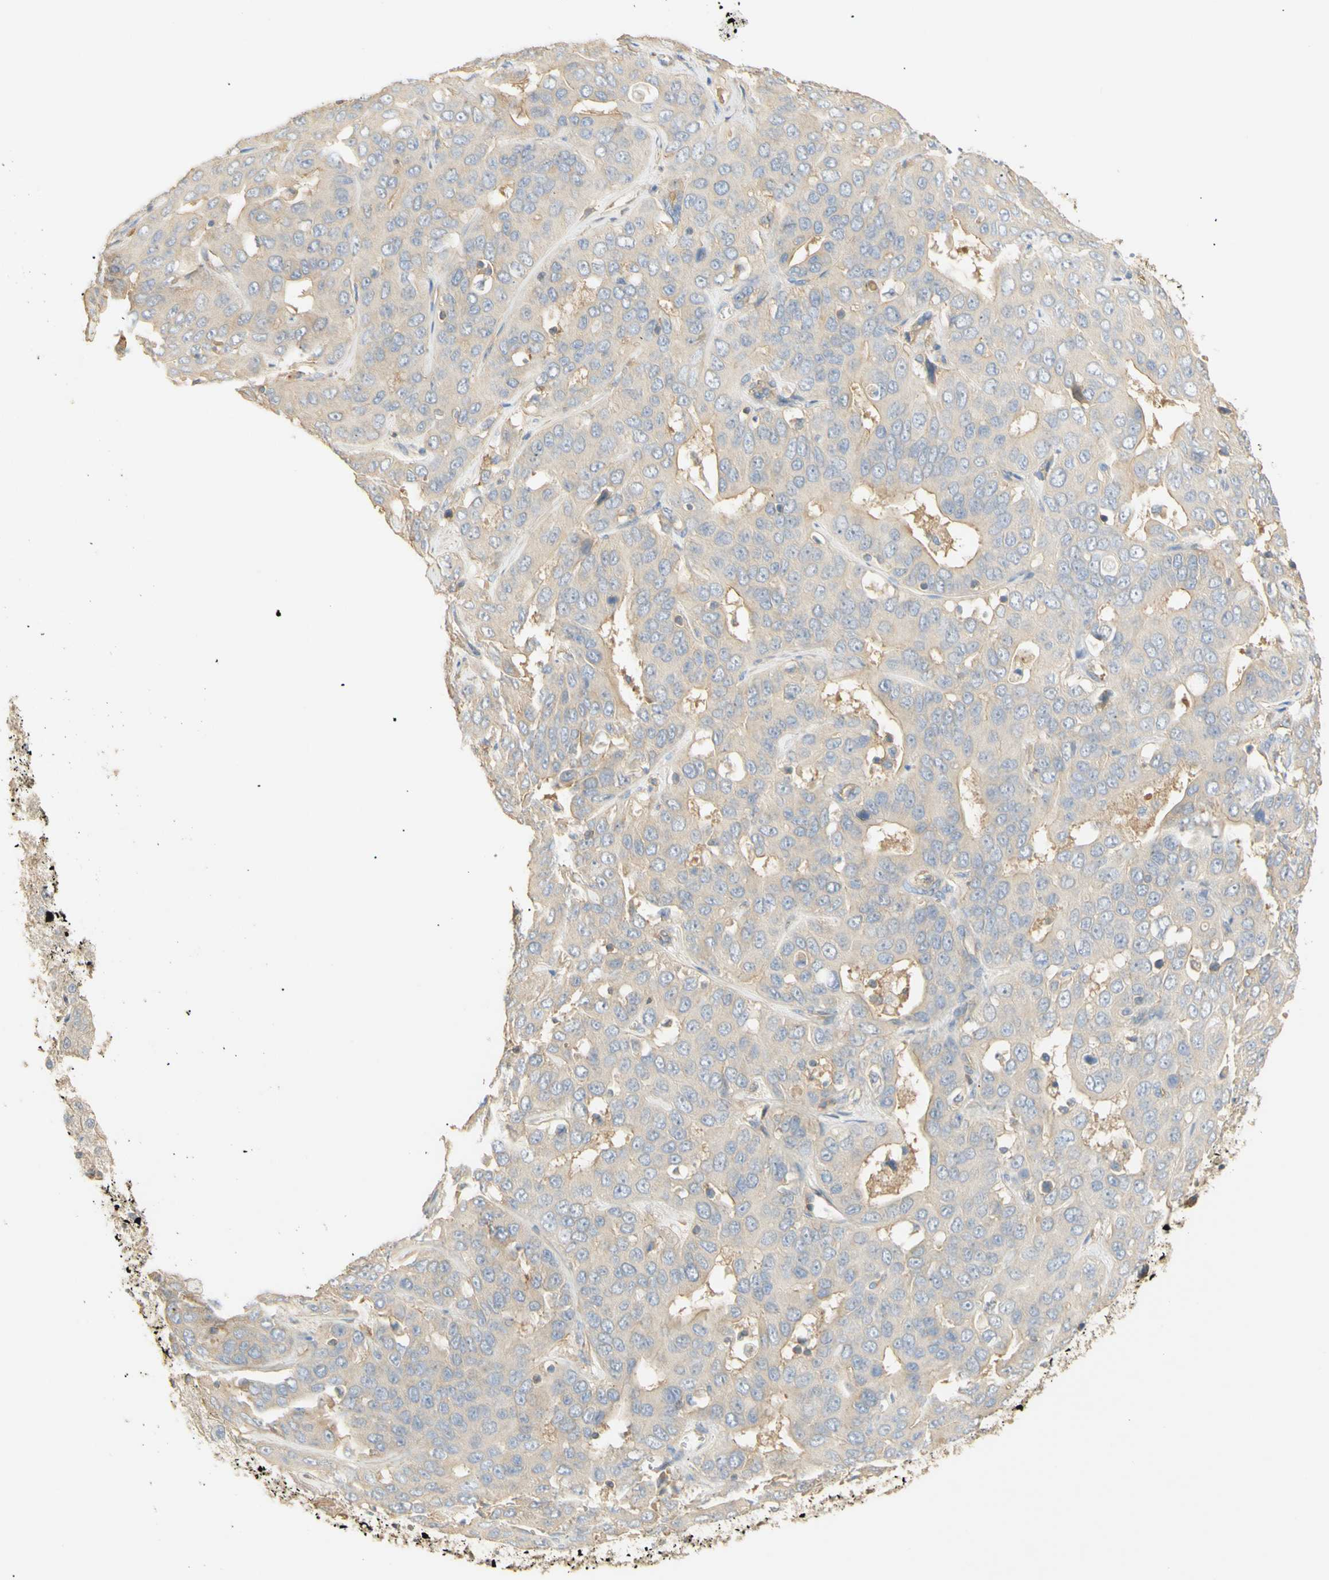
{"staining": {"intensity": "moderate", "quantity": "<25%", "location": "cytoplasmic/membranous"}, "tissue": "liver cancer", "cell_type": "Tumor cells", "image_type": "cancer", "snomed": [{"axis": "morphology", "description": "Cholangiocarcinoma"}, {"axis": "topography", "description": "Liver"}], "caption": "Moderate cytoplasmic/membranous positivity is identified in approximately <25% of tumor cells in liver cancer (cholangiocarcinoma). (IHC, brightfield microscopy, high magnification).", "gene": "KCNE4", "patient": {"sex": "female", "age": 52}}